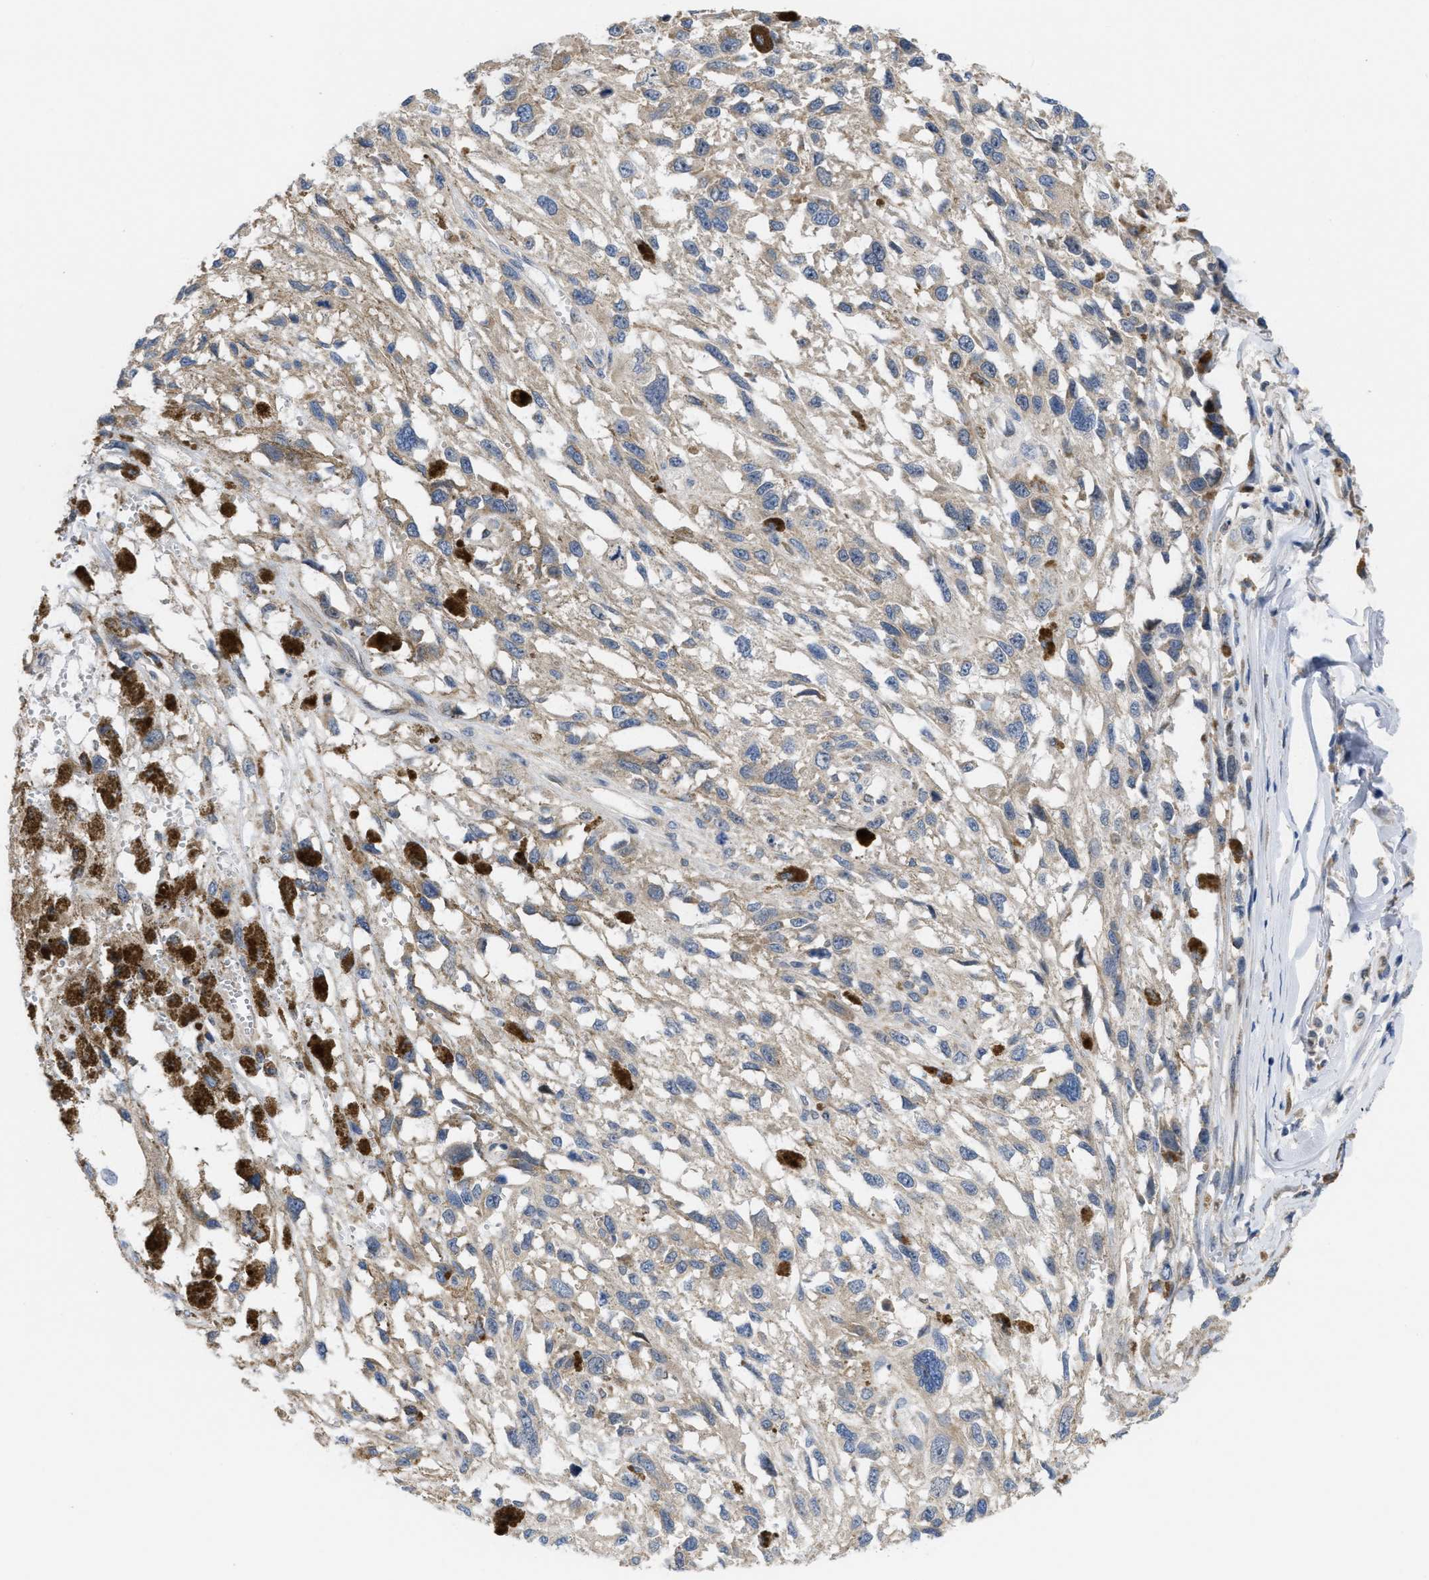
{"staining": {"intensity": "weak", "quantity": "<25%", "location": "cytoplasmic/membranous"}, "tissue": "melanoma", "cell_type": "Tumor cells", "image_type": "cancer", "snomed": [{"axis": "morphology", "description": "Malignant melanoma, Metastatic site"}, {"axis": "topography", "description": "Lymph node"}], "caption": "Immunohistochemical staining of human malignant melanoma (metastatic site) exhibits no significant positivity in tumor cells.", "gene": "CDPF1", "patient": {"sex": "male", "age": 59}}